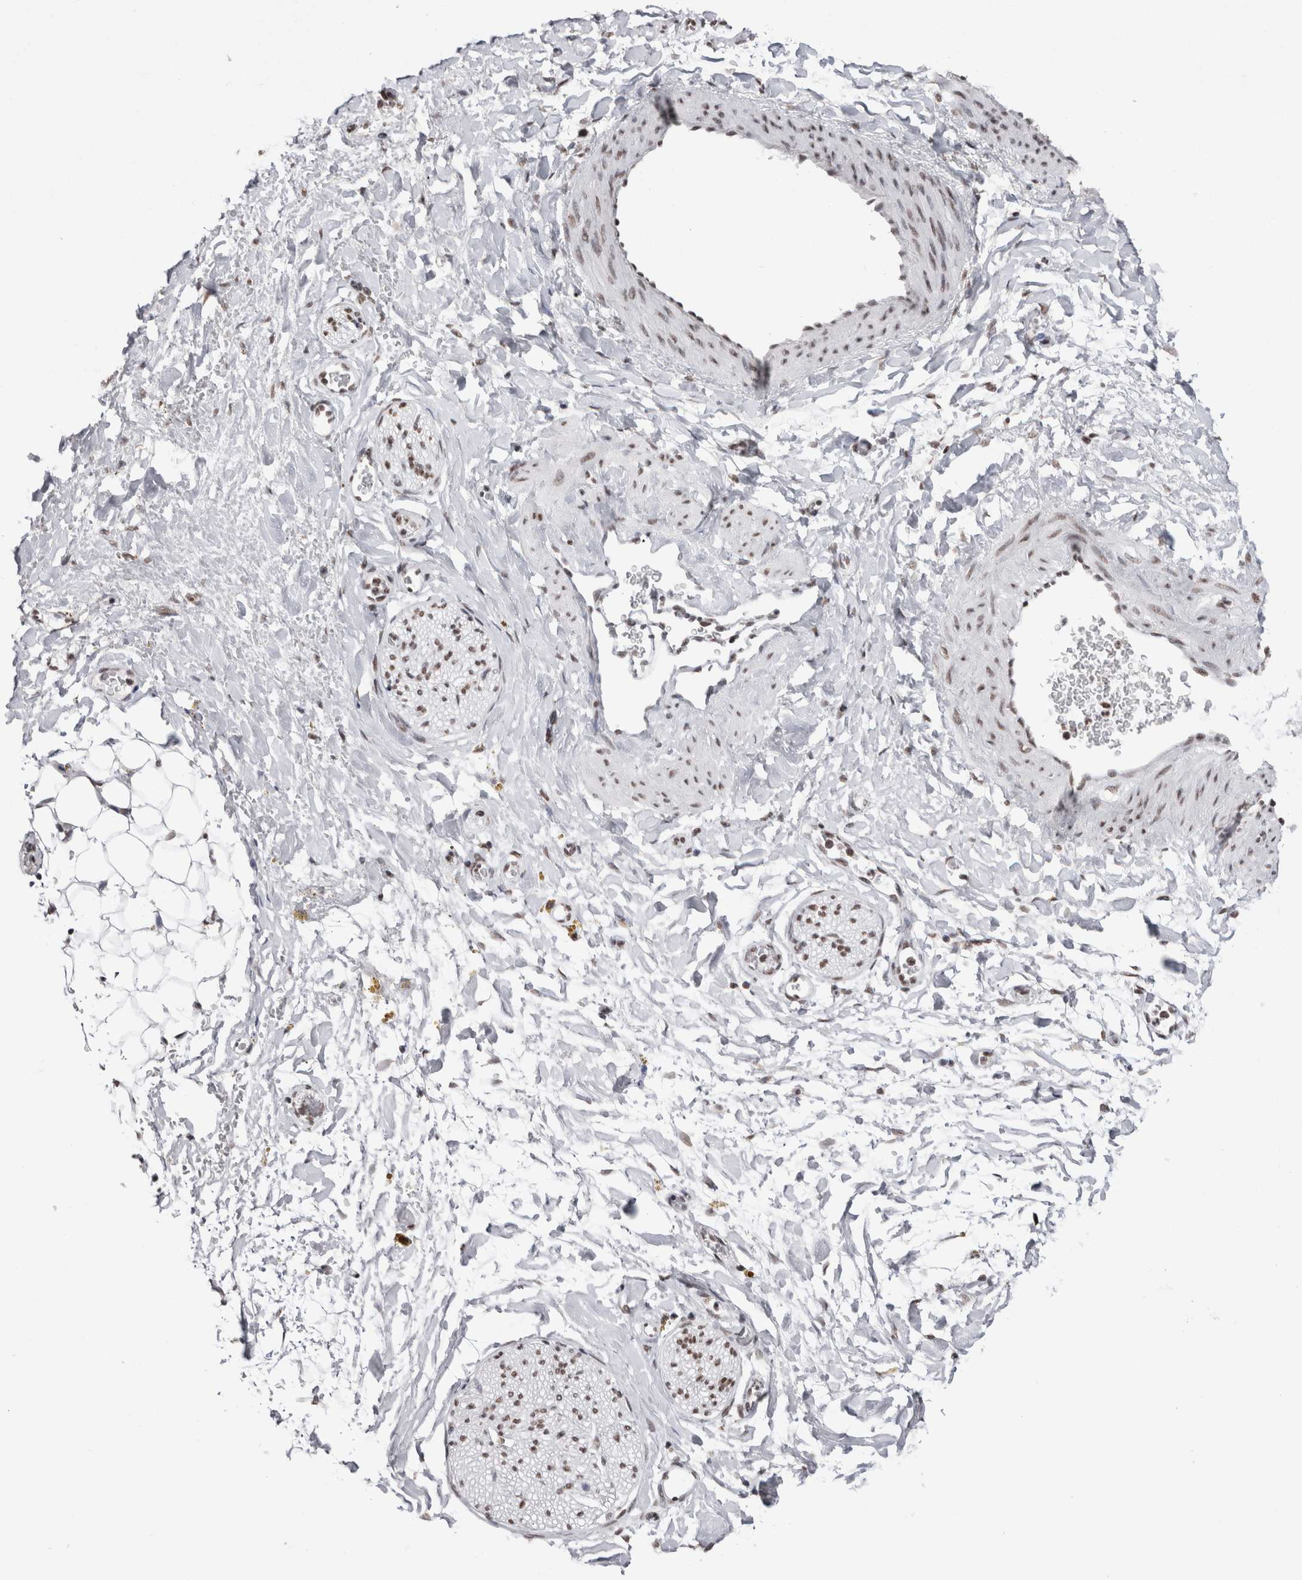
{"staining": {"intensity": "weak", "quantity": ">75%", "location": "nuclear"}, "tissue": "adipose tissue", "cell_type": "Adipocytes", "image_type": "normal", "snomed": [{"axis": "morphology", "description": "Normal tissue, NOS"}, {"axis": "topography", "description": "Kidney"}, {"axis": "topography", "description": "Peripheral nerve tissue"}], "caption": "Benign adipose tissue displays weak nuclear expression in about >75% of adipocytes, visualized by immunohistochemistry.", "gene": "SMC1A", "patient": {"sex": "male", "age": 7}}